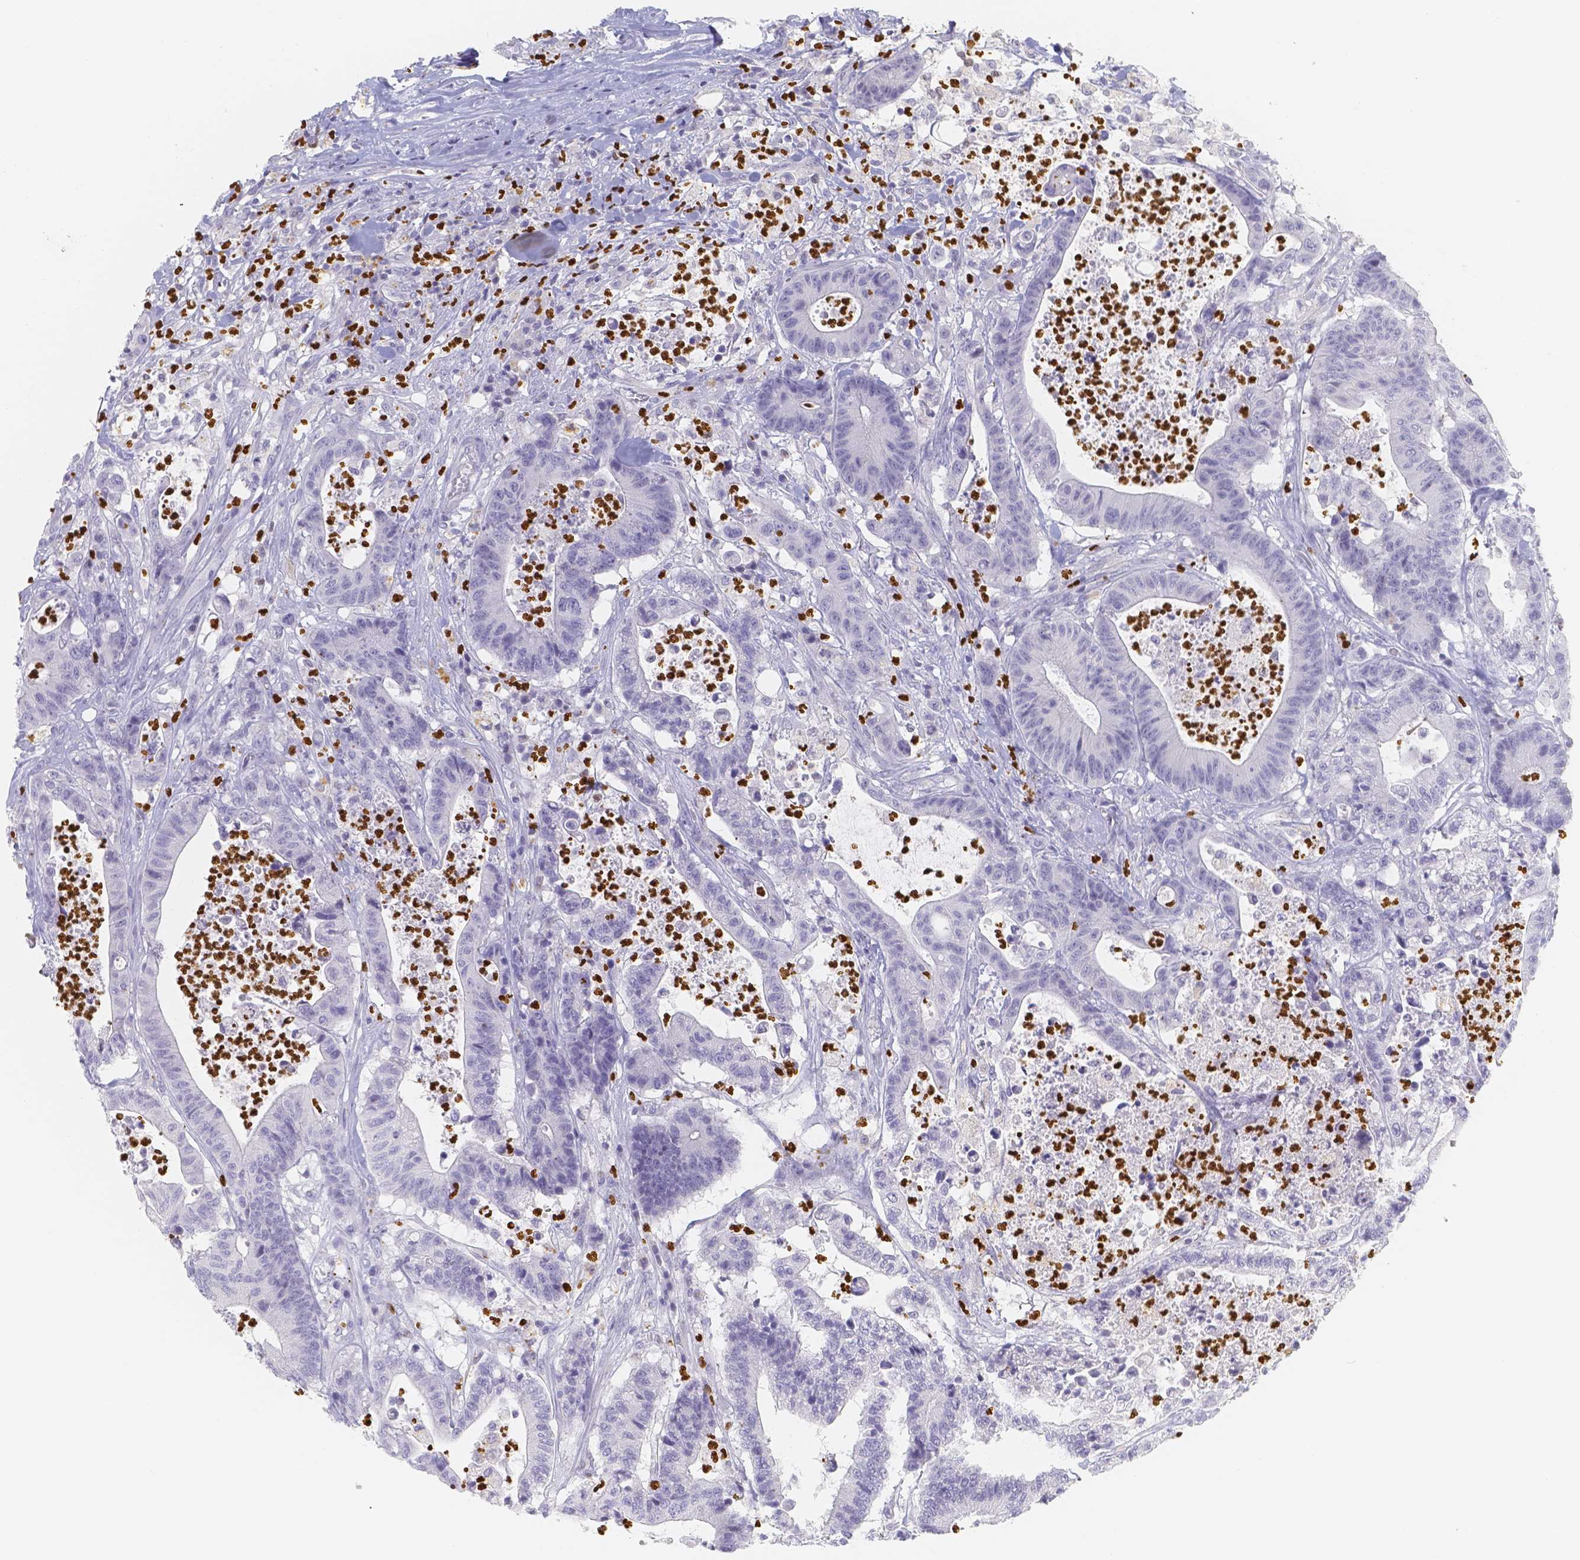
{"staining": {"intensity": "negative", "quantity": "none", "location": "none"}, "tissue": "colorectal cancer", "cell_type": "Tumor cells", "image_type": "cancer", "snomed": [{"axis": "morphology", "description": "Adenocarcinoma, NOS"}, {"axis": "topography", "description": "Colon"}], "caption": "IHC of human colorectal cancer (adenocarcinoma) displays no staining in tumor cells.", "gene": "PADI4", "patient": {"sex": "female", "age": 84}}